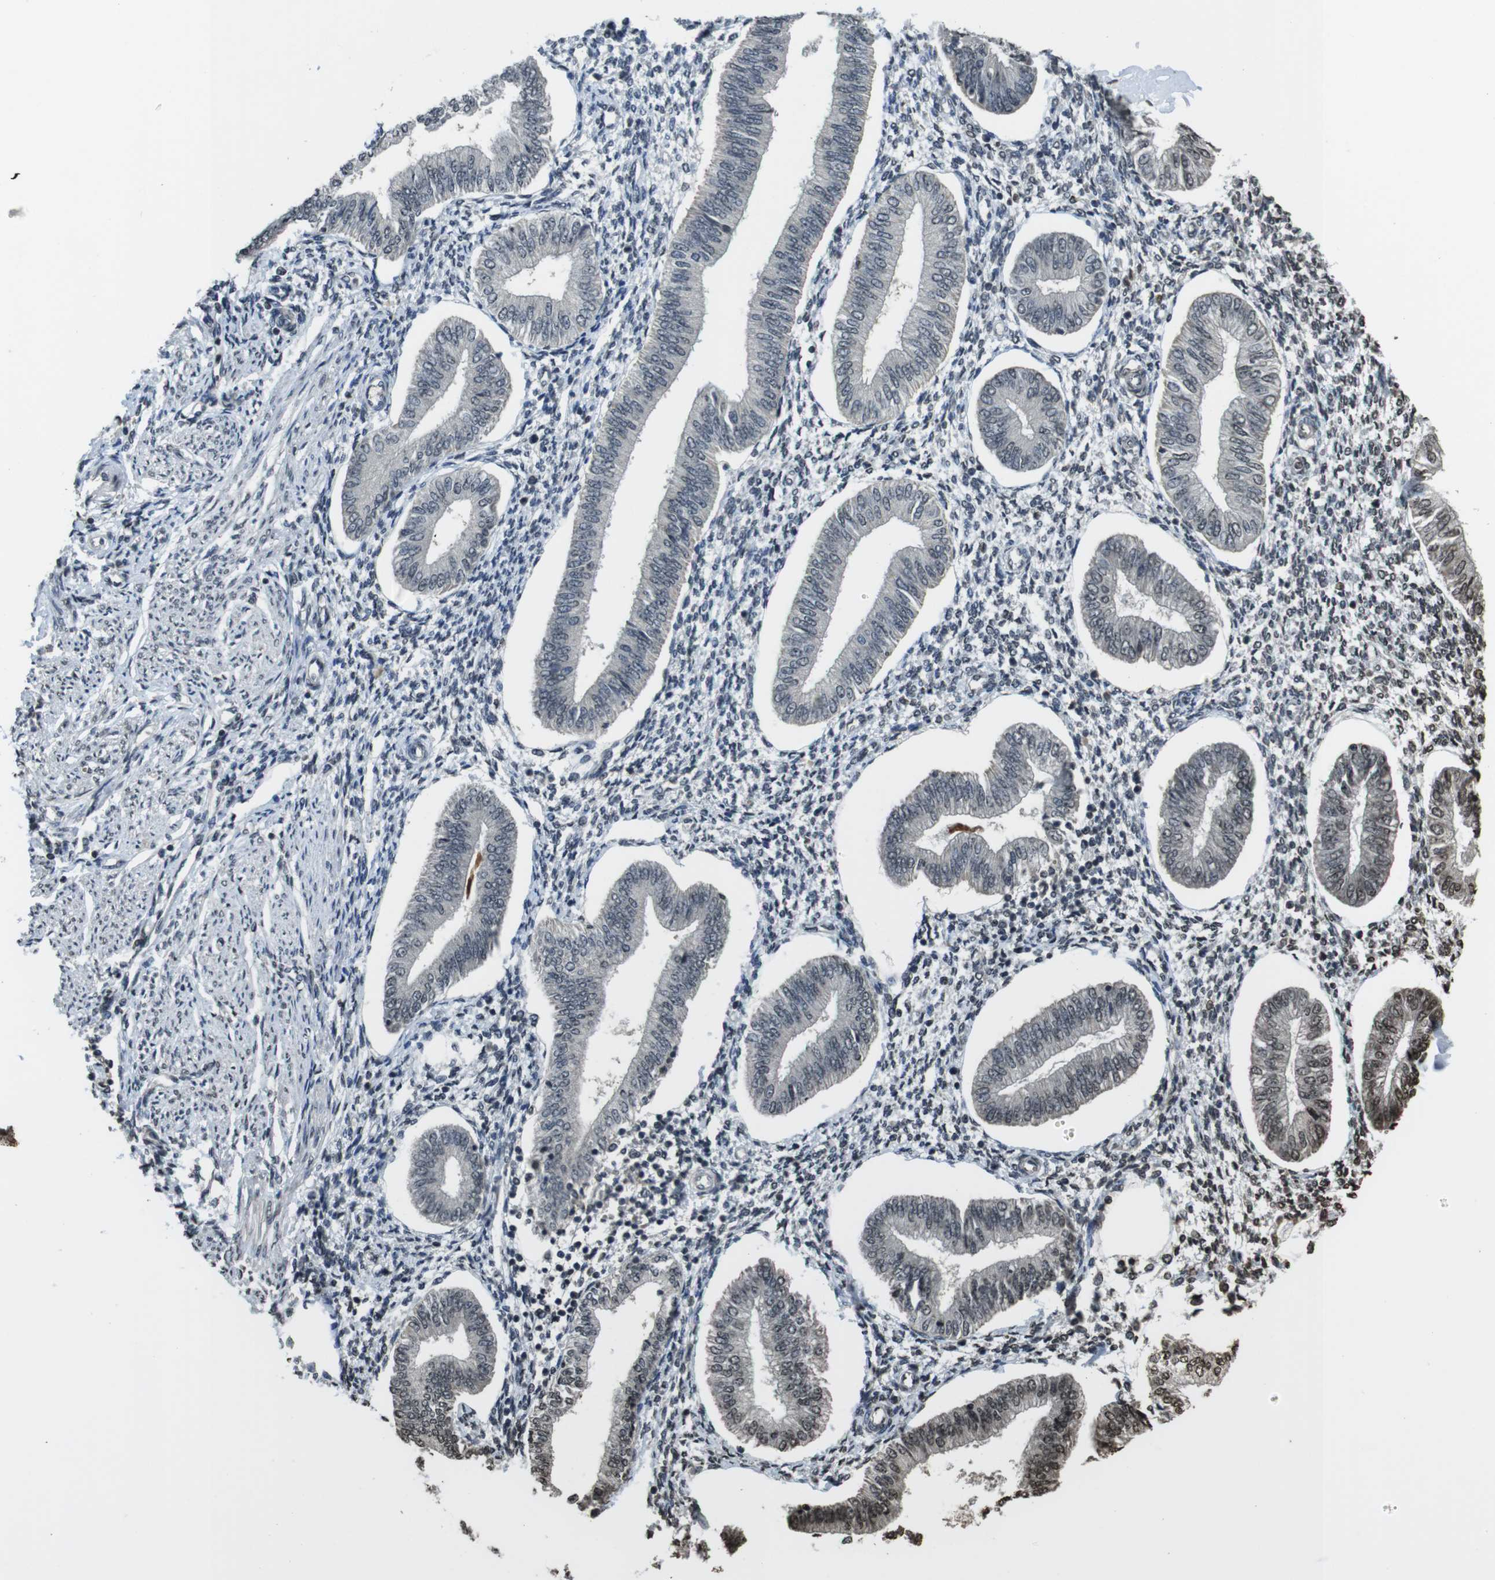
{"staining": {"intensity": "negative", "quantity": "none", "location": "none"}, "tissue": "endometrium", "cell_type": "Cells in endometrial stroma", "image_type": "normal", "snomed": [{"axis": "morphology", "description": "Normal tissue, NOS"}, {"axis": "topography", "description": "Endometrium"}], "caption": "This image is of benign endometrium stained with immunohistochemistry to label a protein in brown with the nuclei are counter-stained blue. There is no positivity in cells in endometrial stroma.", "gene": "MAF", "patient": {"sex": "female", "age": 50}}